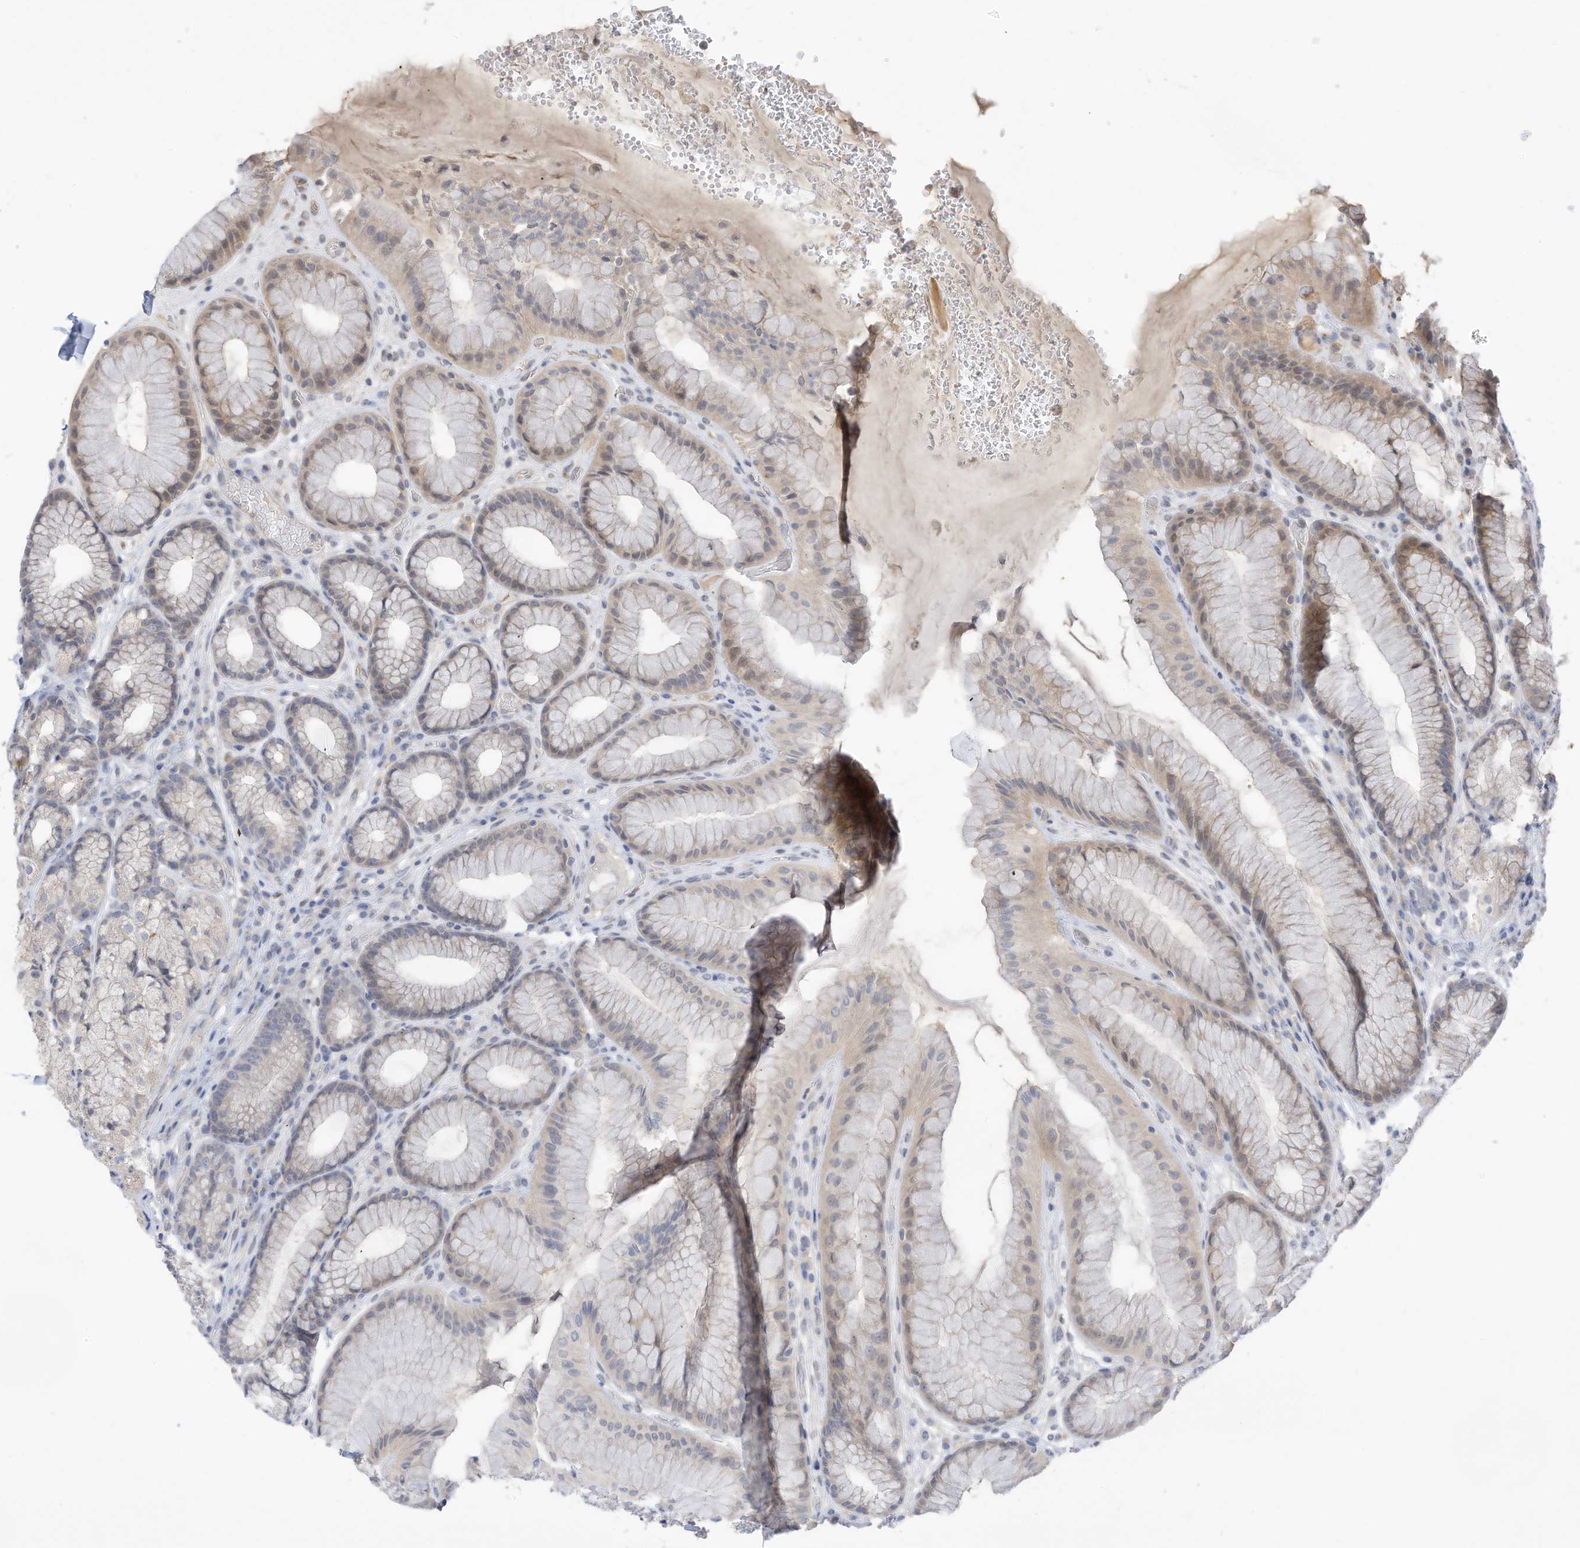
{"staining": {"intensity": "weak", "quantity": "25%-75%", "location": "cytoplasmic/membranous"}, "tissue": "stomach", "cell_type": "Glandular cells", "image_type": "normal", "snomed": [{"axis": "morphology", "description": "Normal tissue, NOS"}, {"axis": "topography", "description": "Stomach"}], "caption": "Approximately 25%-75% of glandular cells in normal human stomach exhibit weak cytoplasmic/membranous protein positivity as visualized by brown immunohistochemical staining.", "gene": "REC8", "patient": {"sex": "male", "age": 57}}